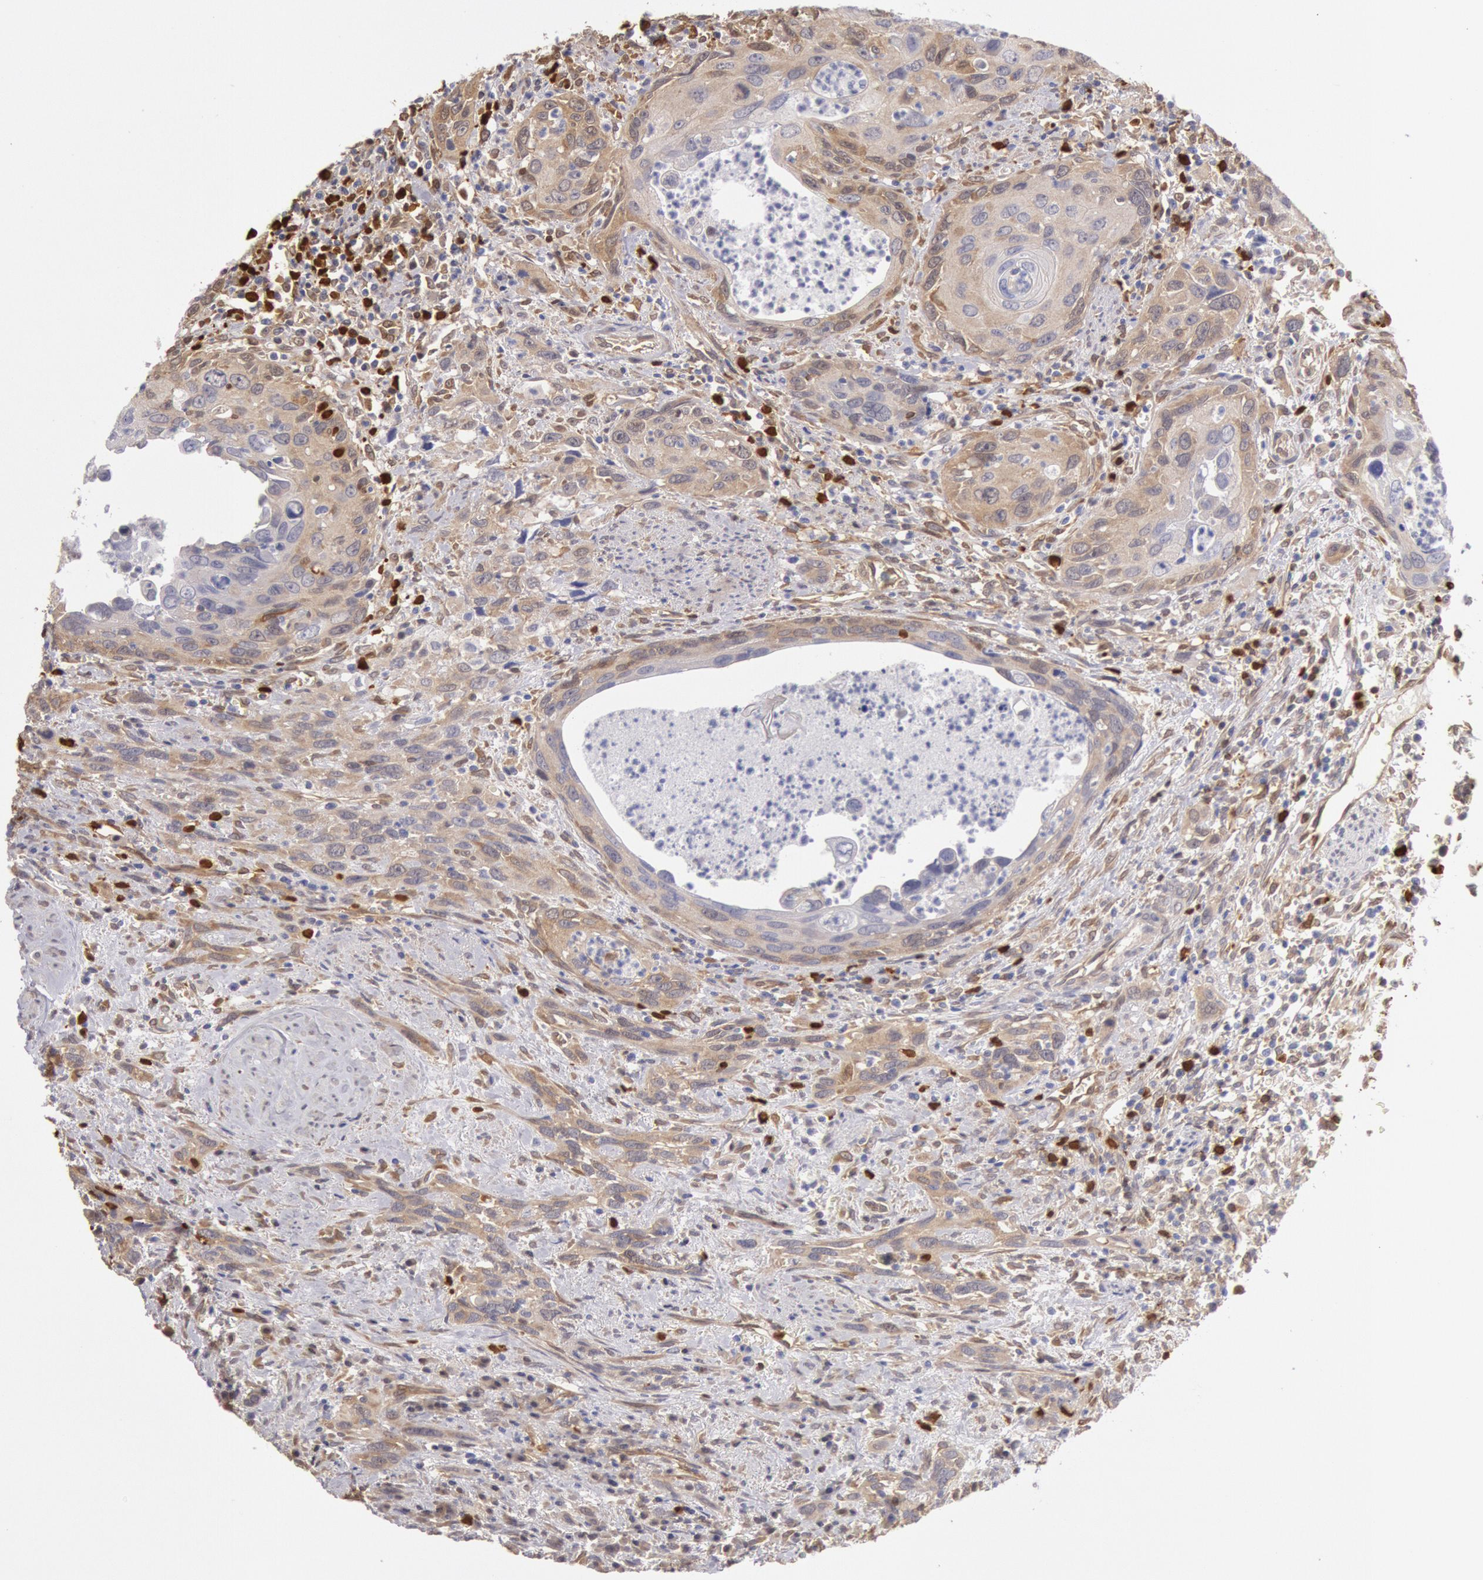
{"staining": {"intensity": "weak", "quantity": "25%-75%", "location": "cytoplasmic/membranous"}, "tissue": "urothelial cancer", "cell_type": "Tumor cells", "image_type": "cancer", "snomed": [{"axis": "morphology", "description": "Urothelial carcinoma, High grade"}, {"axis": "topography", "description": "Urinary bladder"}], "caption": "Protein staining of urothelial cancer tissue exhibits weak cytoplasmic/membranous staining in approximately 25%-75% of tumor cells.", "gene": "CCDC50", "patient": {"sex": "male", "age": 71}}